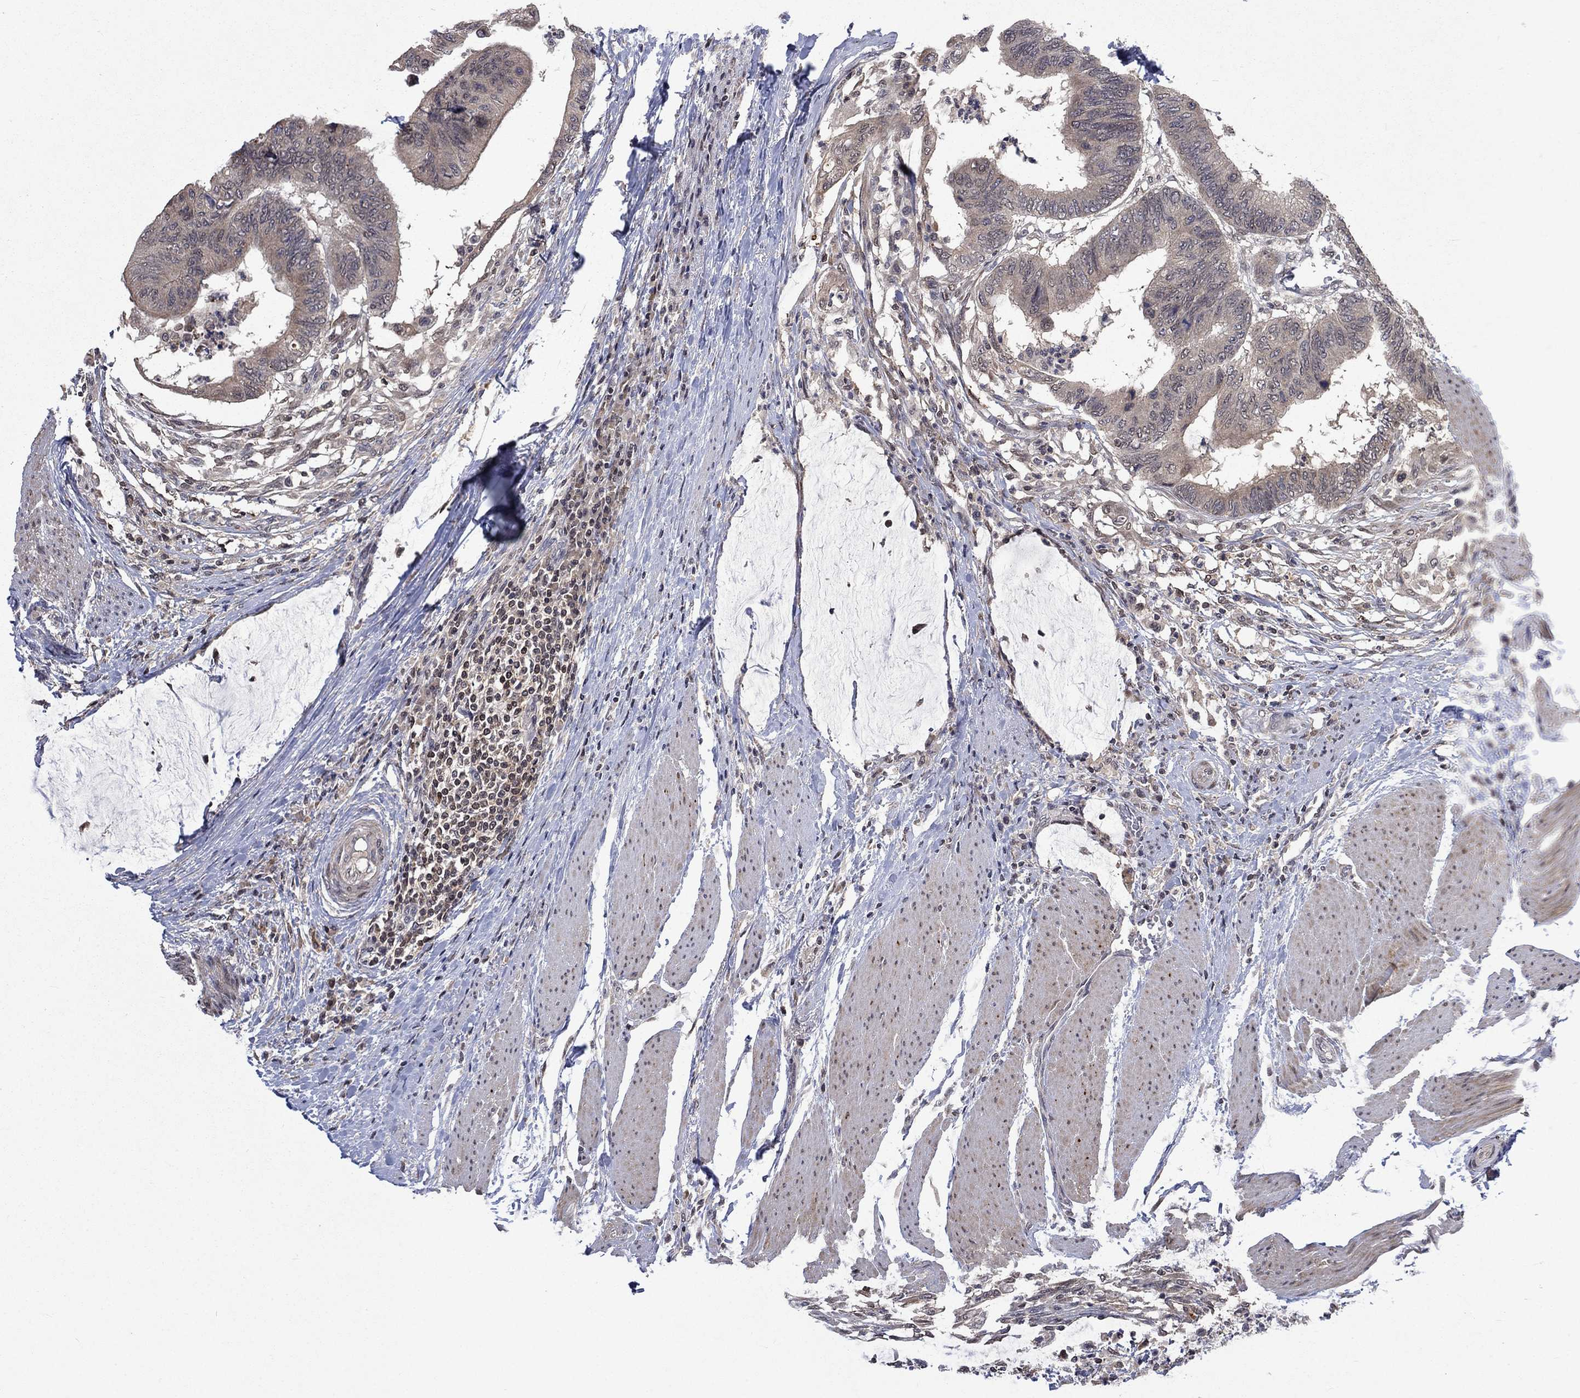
{"staining": {"intensity": "negative", "quantity": "none", "location": "none"}, "tissue": "colorectal cancer", "cell_type": "Tumor cells", "image_type": "cancer", "snomed": [{"axis": "morphology", "description": "Normal tissue, NOS"}, {"axis": "morphology", "description": "Adenocarcinoma, NOS"}, {"axis": "topography", "description": "Rectum"}, {"axis": "topography", "description": "Peripheral nerve tissue"}], "caption": "Immunohistochemical staining of human colorectal adenocarcinoma shows no significant positivity in tumor cells. (DAB (3,3'-diaminobenzidine) IHC, high magnification).", "gene": "IAH1", "patient": {"sex": "male", "age": 92}}